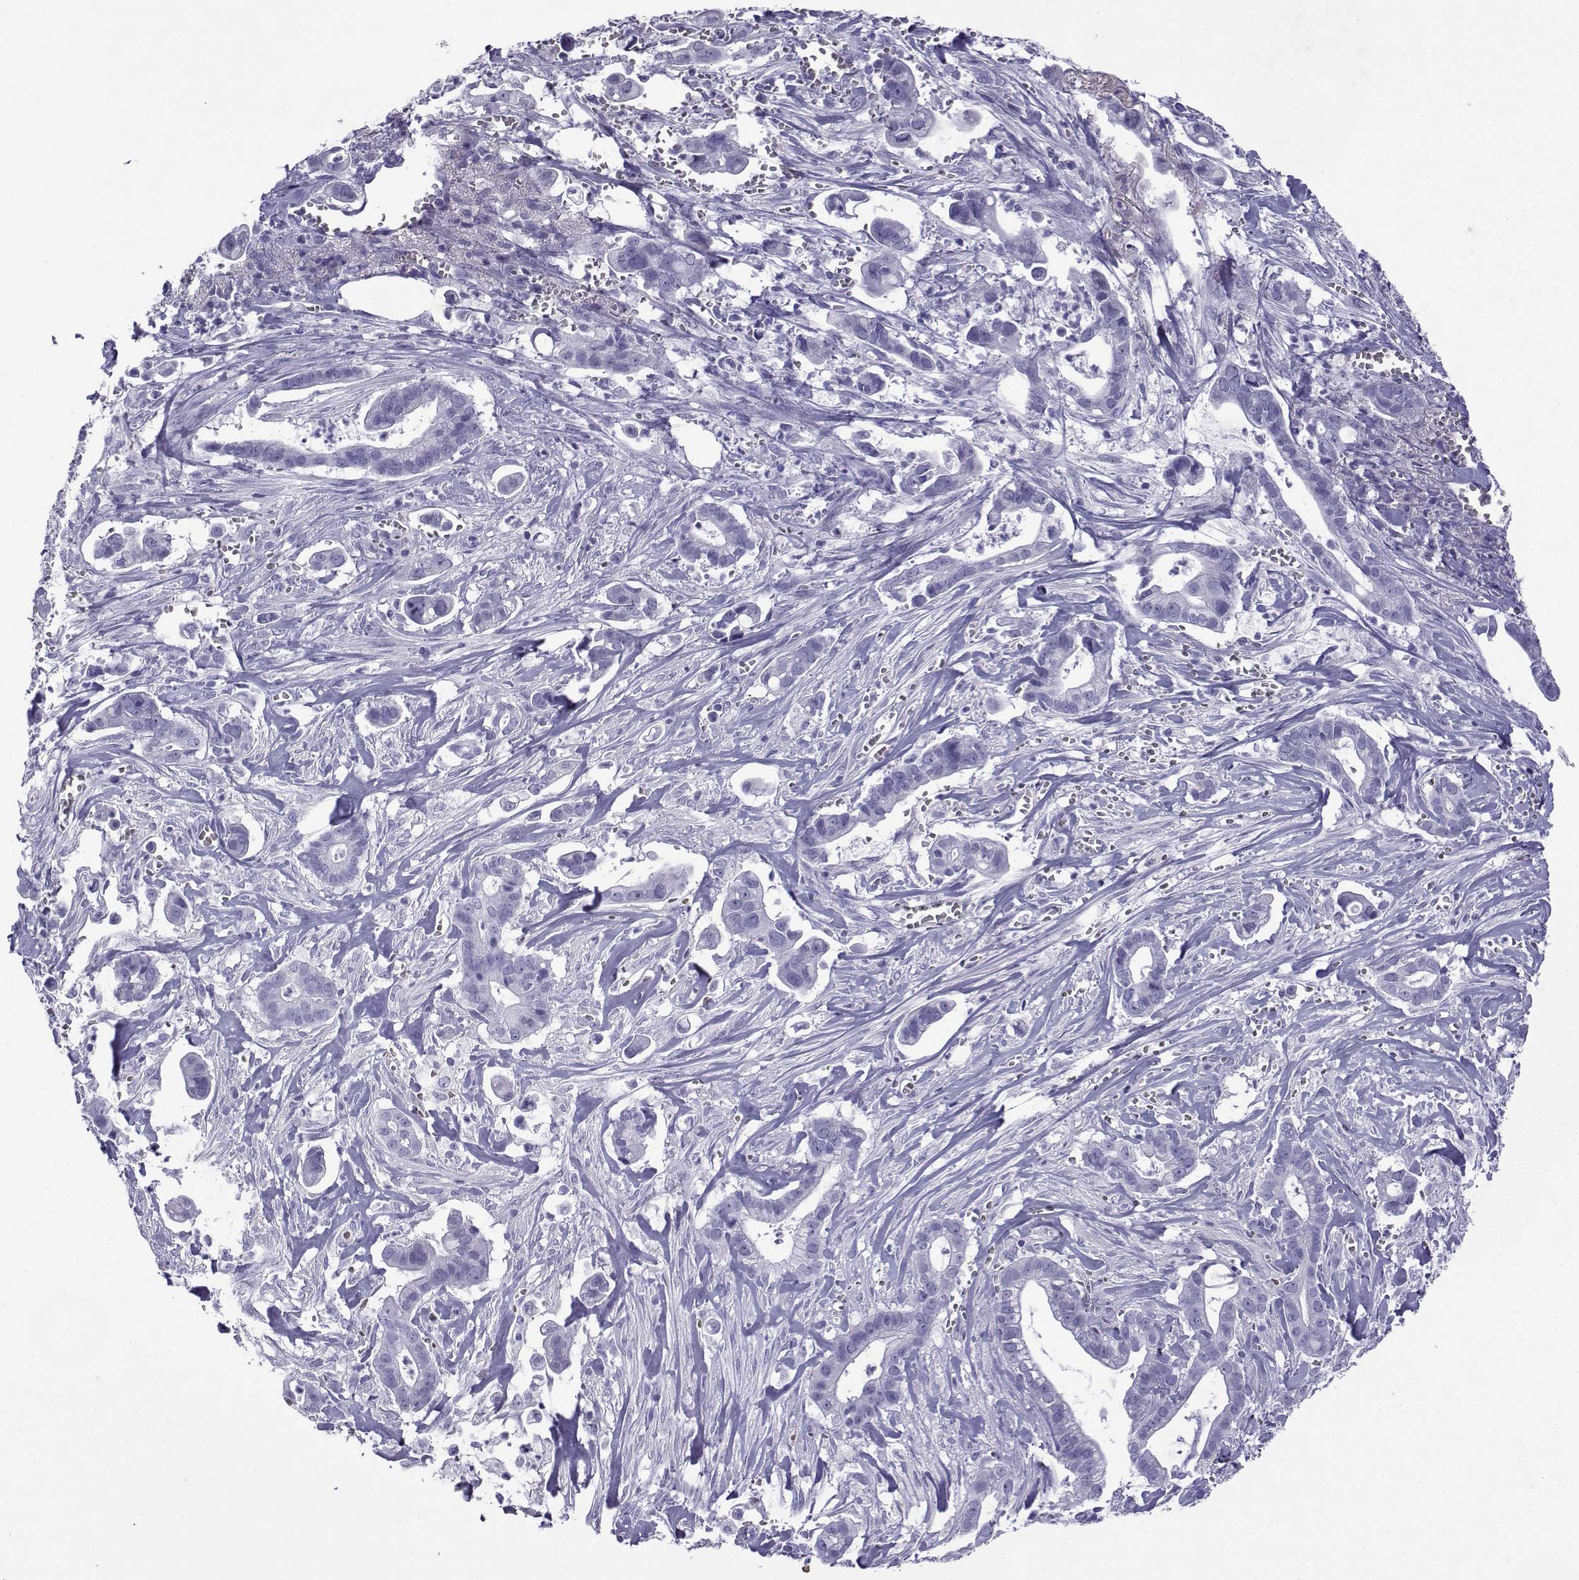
{"staining": {"intensity": "negative", "quantity": "none", "location": "none"}, "tissue": "pancreatic cancer", "cell_type": "Tumor cells", "image_type": "cancer", "snomed": [{"axis": "morphology", "description": "Adenocarcinoma, NOS"}, {"axis": "topography", "description": "Pancreas"}], "caption": "Immunohistochemistry (IHC) photomicrograph of neoplastic tissue: human pancreatic adenocarcinoma stained with DAB (3,3'-diaminobenzidine) demonstrates no significant protein positivity in tumor cells.", "gene": "TRIM46", "patient": {"sex": "male", "age": 61}}